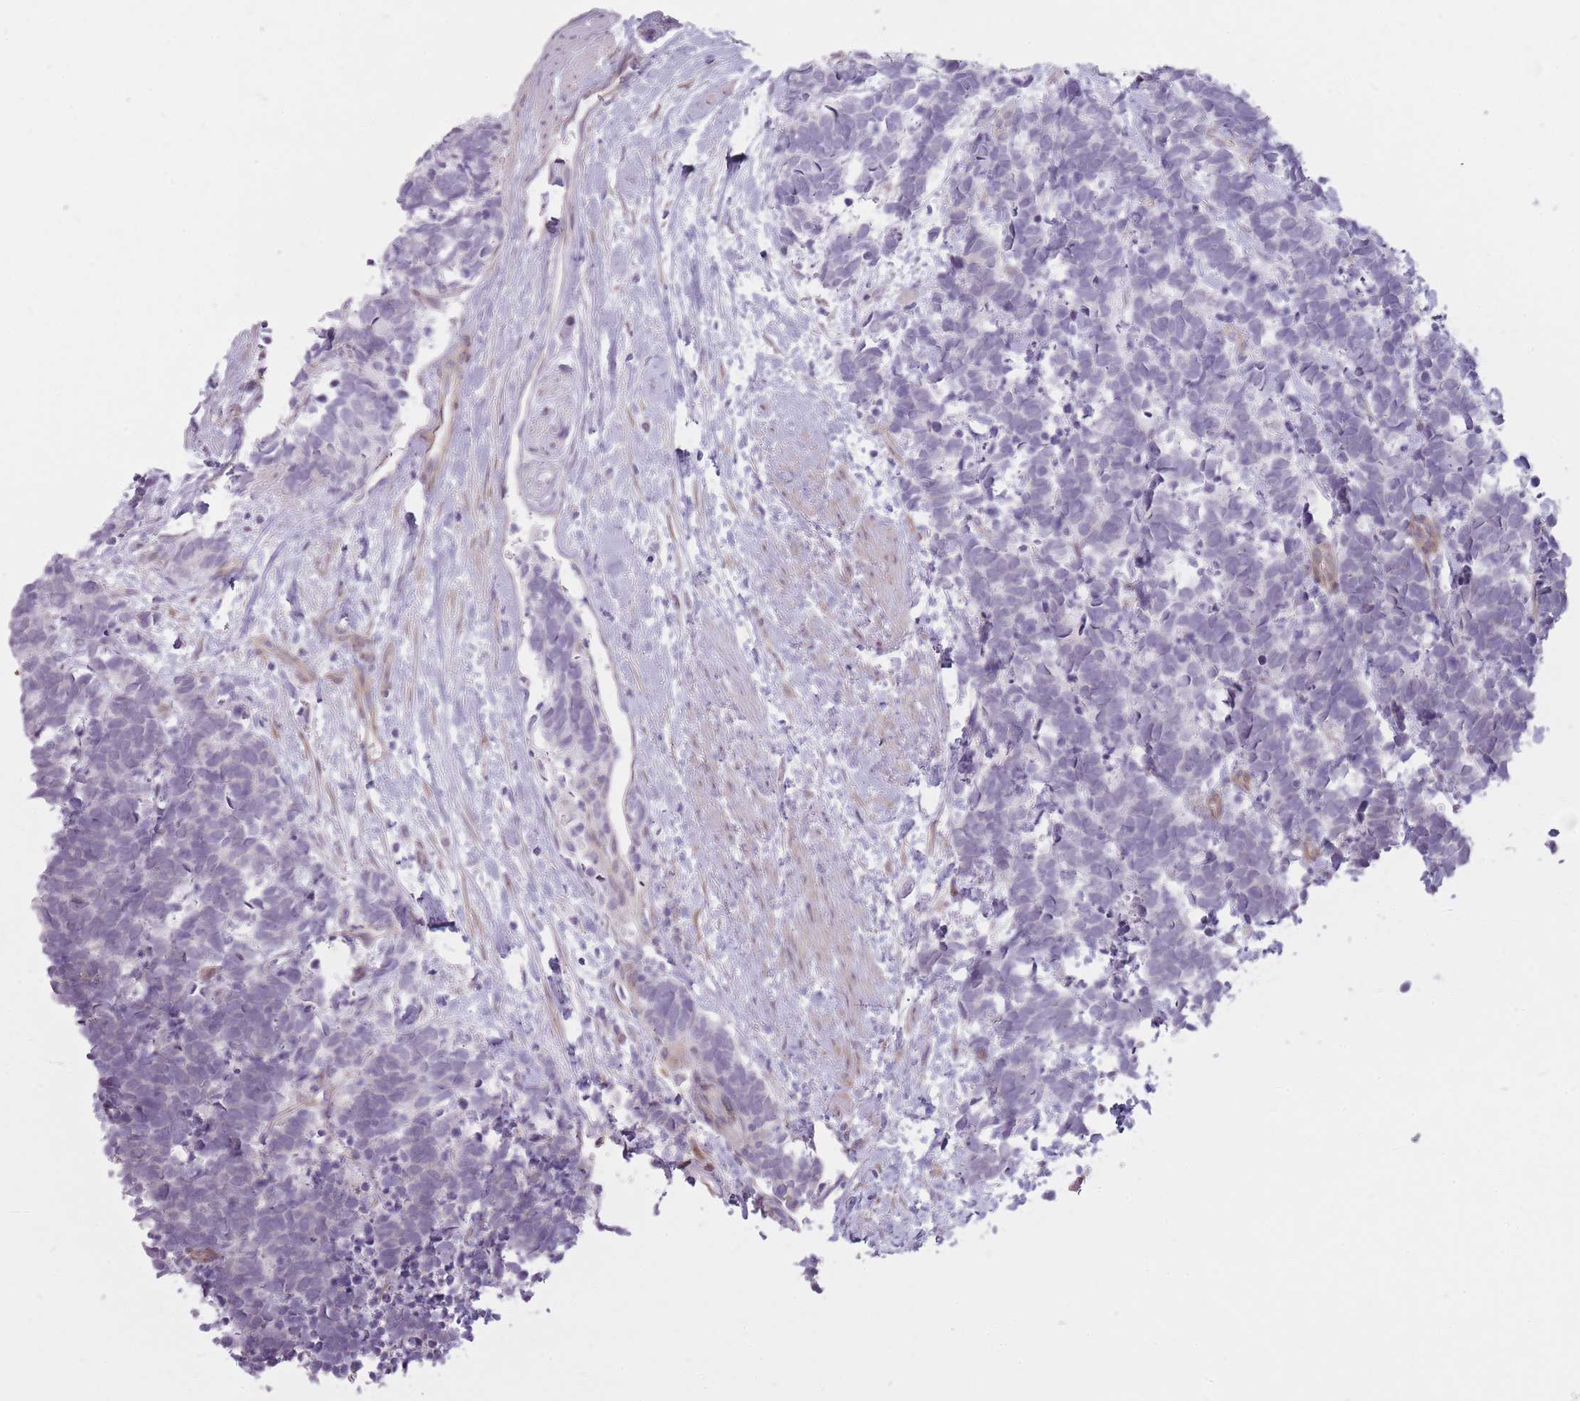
{"staining": {"intensity": "negative", "quantity": "none", "location": "none"}, "tissue": "carcinoid", "cell_type": "Tumor cells", "image_type": "cancer", "snomed": [{"axis": "morphology", "description": "Carcinoma, NOS"}, {"axis": "morphology", "description": "Carcinoid, malignant, NOS"}, {"axis": "topography", "description": "Prostate"}], "caption": "The histopathology image demonstrates no staining of tumor cells in carcinoma.", "gene": "PGRMC2", "patient": {"sex": "male", "age": 57}}